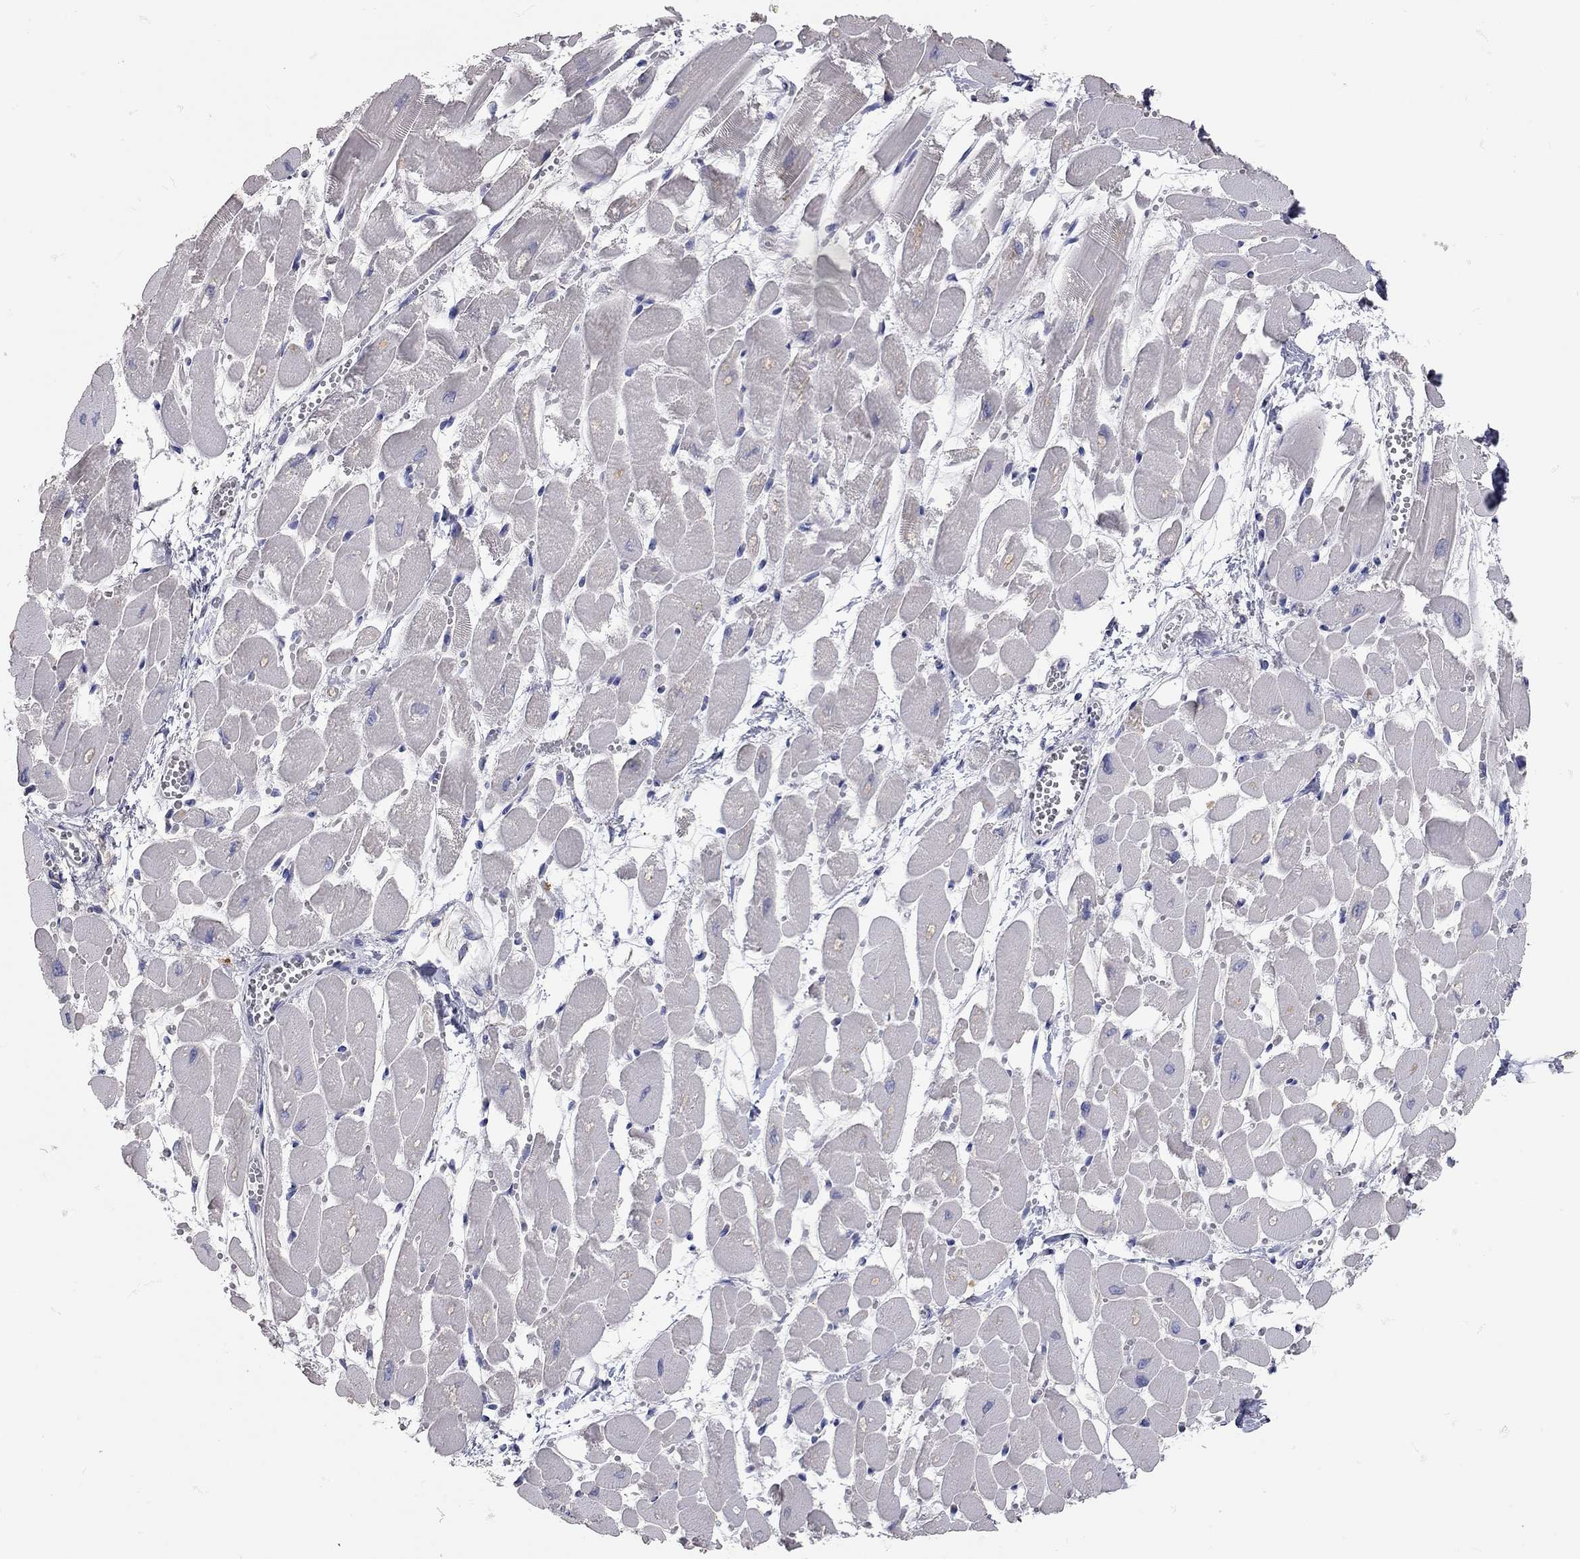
{"staining": {"intensity": "negative", "quantity": "none", "location": "none"}, "tissue": "heart muscle", "cell_type": "Cardiomyocytes", "image_type": "normal", "snomed": [{"axis": "morphology", "description": "Normal tissue, NOS"}, {"axis": "topography", "description": "Heart"}], "caption": "Cardiomyocytes are negative for protein expression in normal human heart muscle. (DAB (3,3'-diaminobenzidine) IHC visualized using brightfield microscopy, high magnification).", "gene": "C10orf90", "patient": {"sex": "female", "age": 52}}